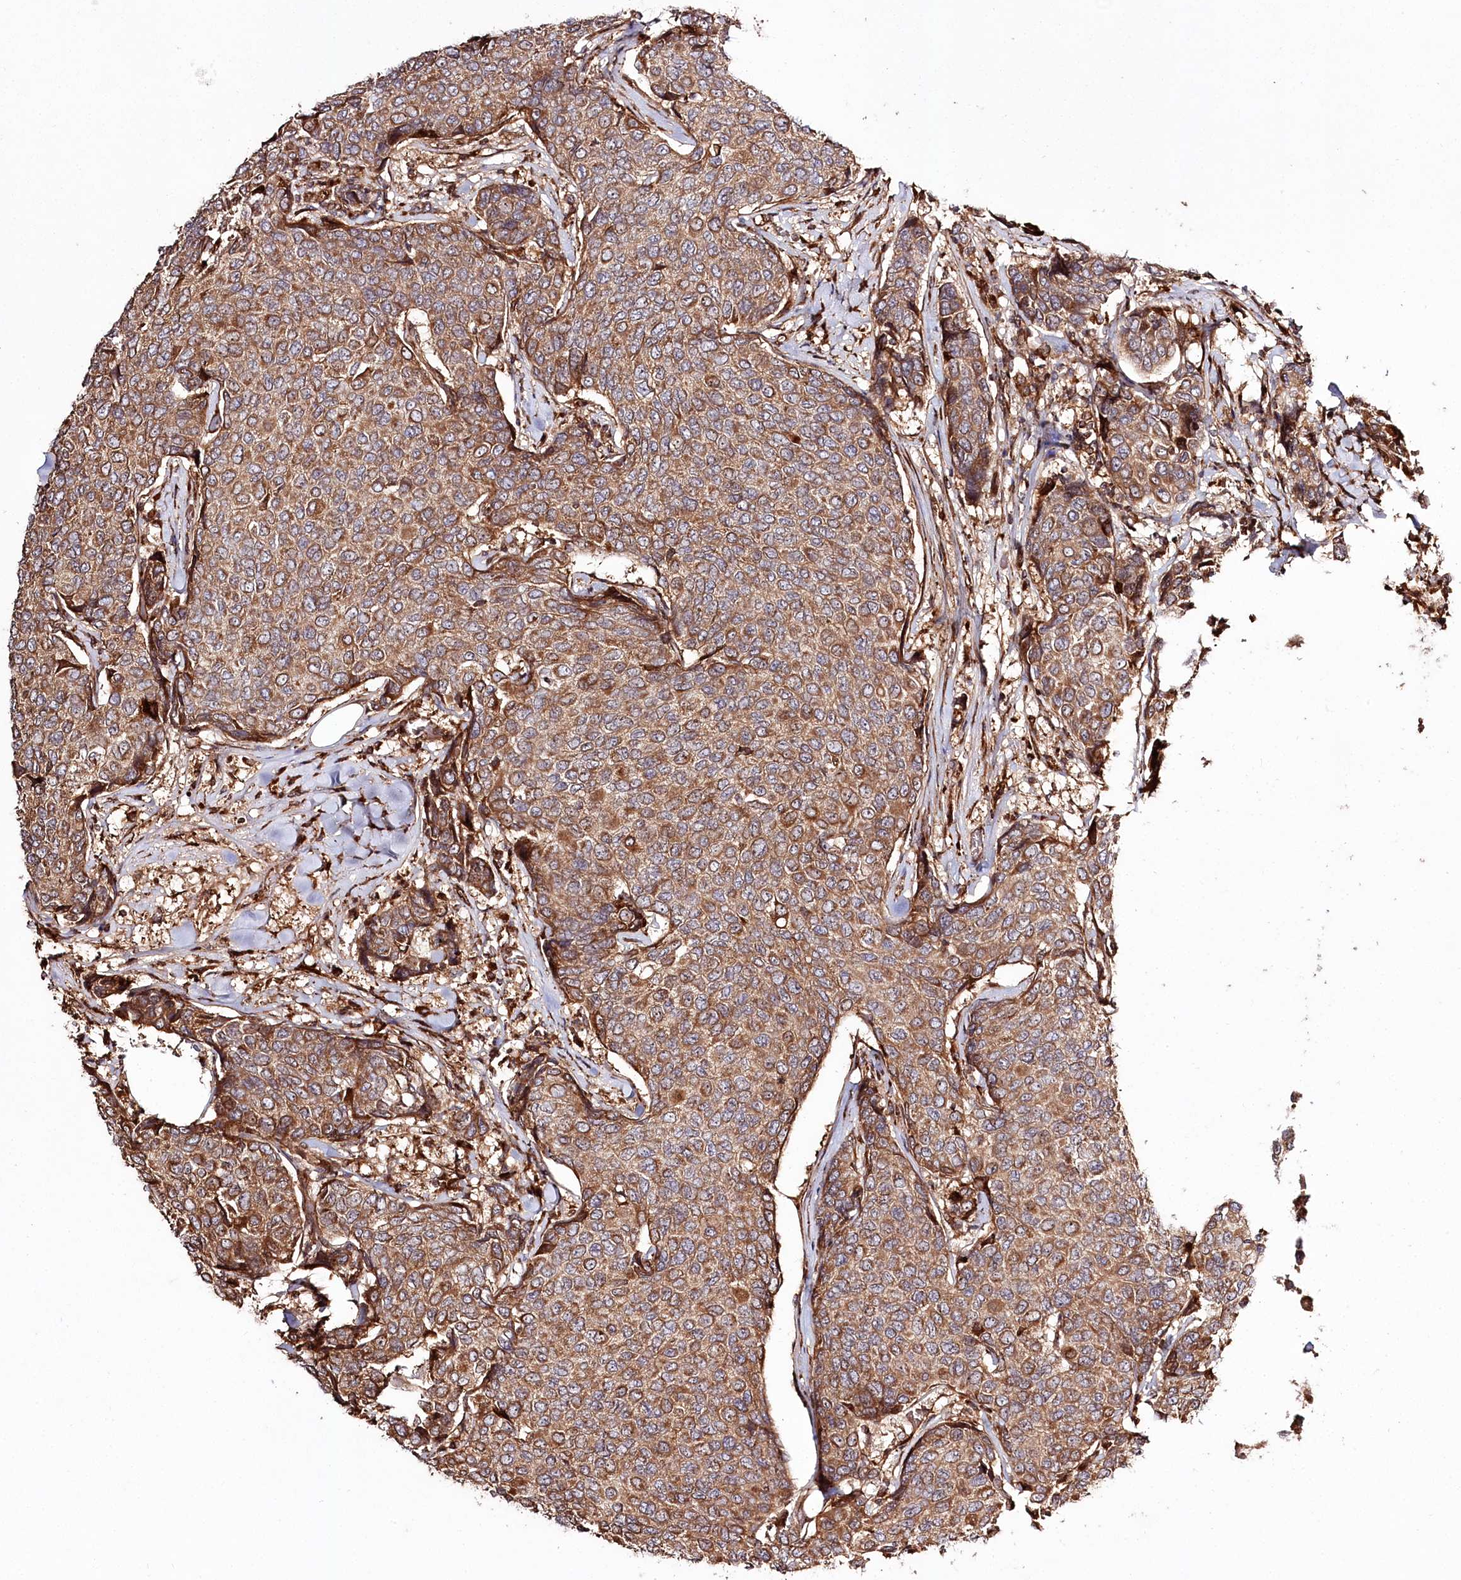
{"staining": {"intensity": "moderate", "quantity": ">75%", "location": "cytoplasmic/membranous"}, "tissue": "breast cancer", "cell_type": "Tumor cells", "image_type": "cancer", "snomed": [{"axis": "morphology", "description": "Duct carcinoma"}, {"axis": "topography", "description": "Breast"}], "caption": "This histopathology image reveals immunohistochemistry (IHC) staining of breast cancer (intraductal carcinoma), with medium moderate cytoplasmic/membranous positivity in approximately >75% of tumor cells.", "gene": "REXO2", "patient": {"sex": "female", "age": 55}}